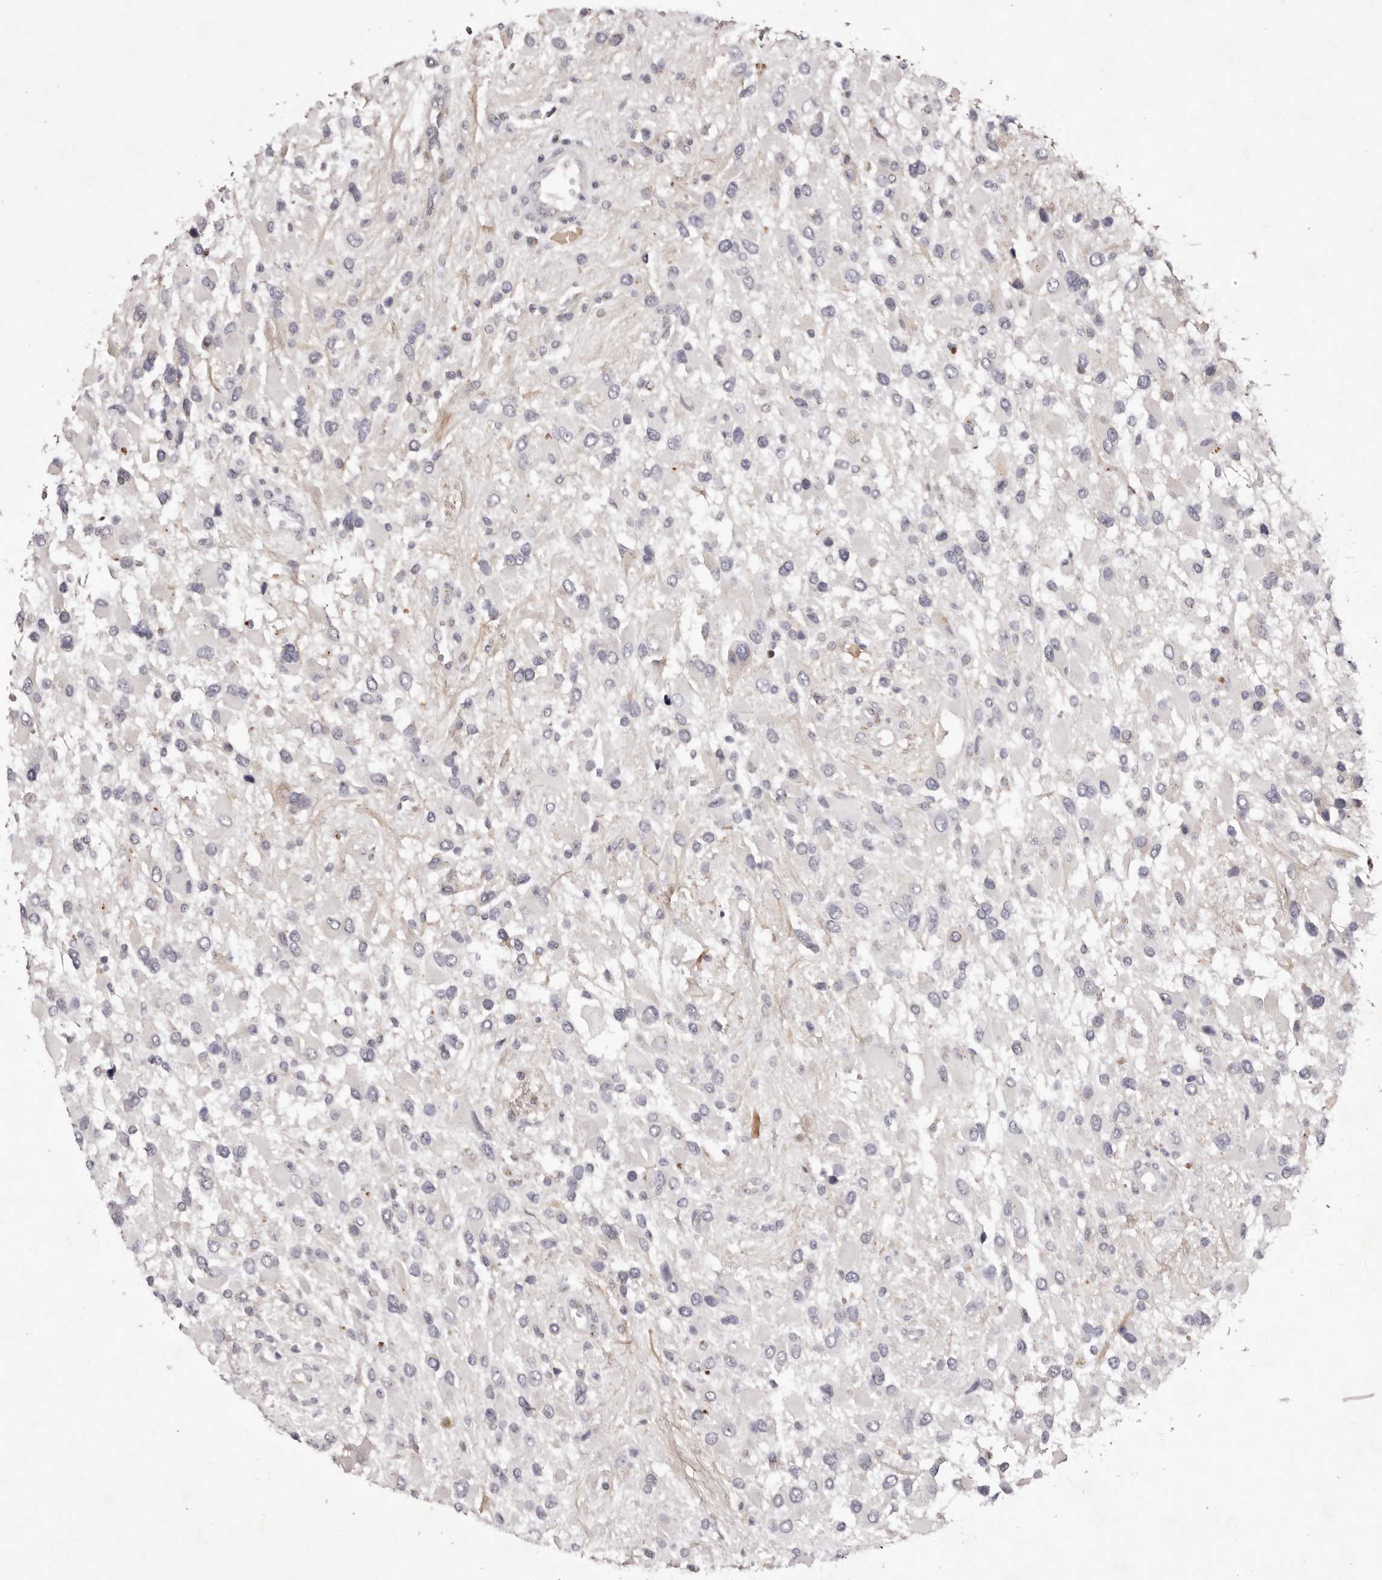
{"staining": {"intensity": "negative", "quantity": "none", "location": "none"}, "tissue": "glioma", "cell_type": "Tumor cells", "image_type": "cancer", "snomed": [{"axis": "morphology", "description": "Glioma, malignant, High grade"}, {"axis": "topography", "description": "Brain"}], "caption": "Micrograph shows no protein expression in tumor cells of glioma tissue.", "gene": "GARNL3", "patient": {"sex": "male", "age": 53}}